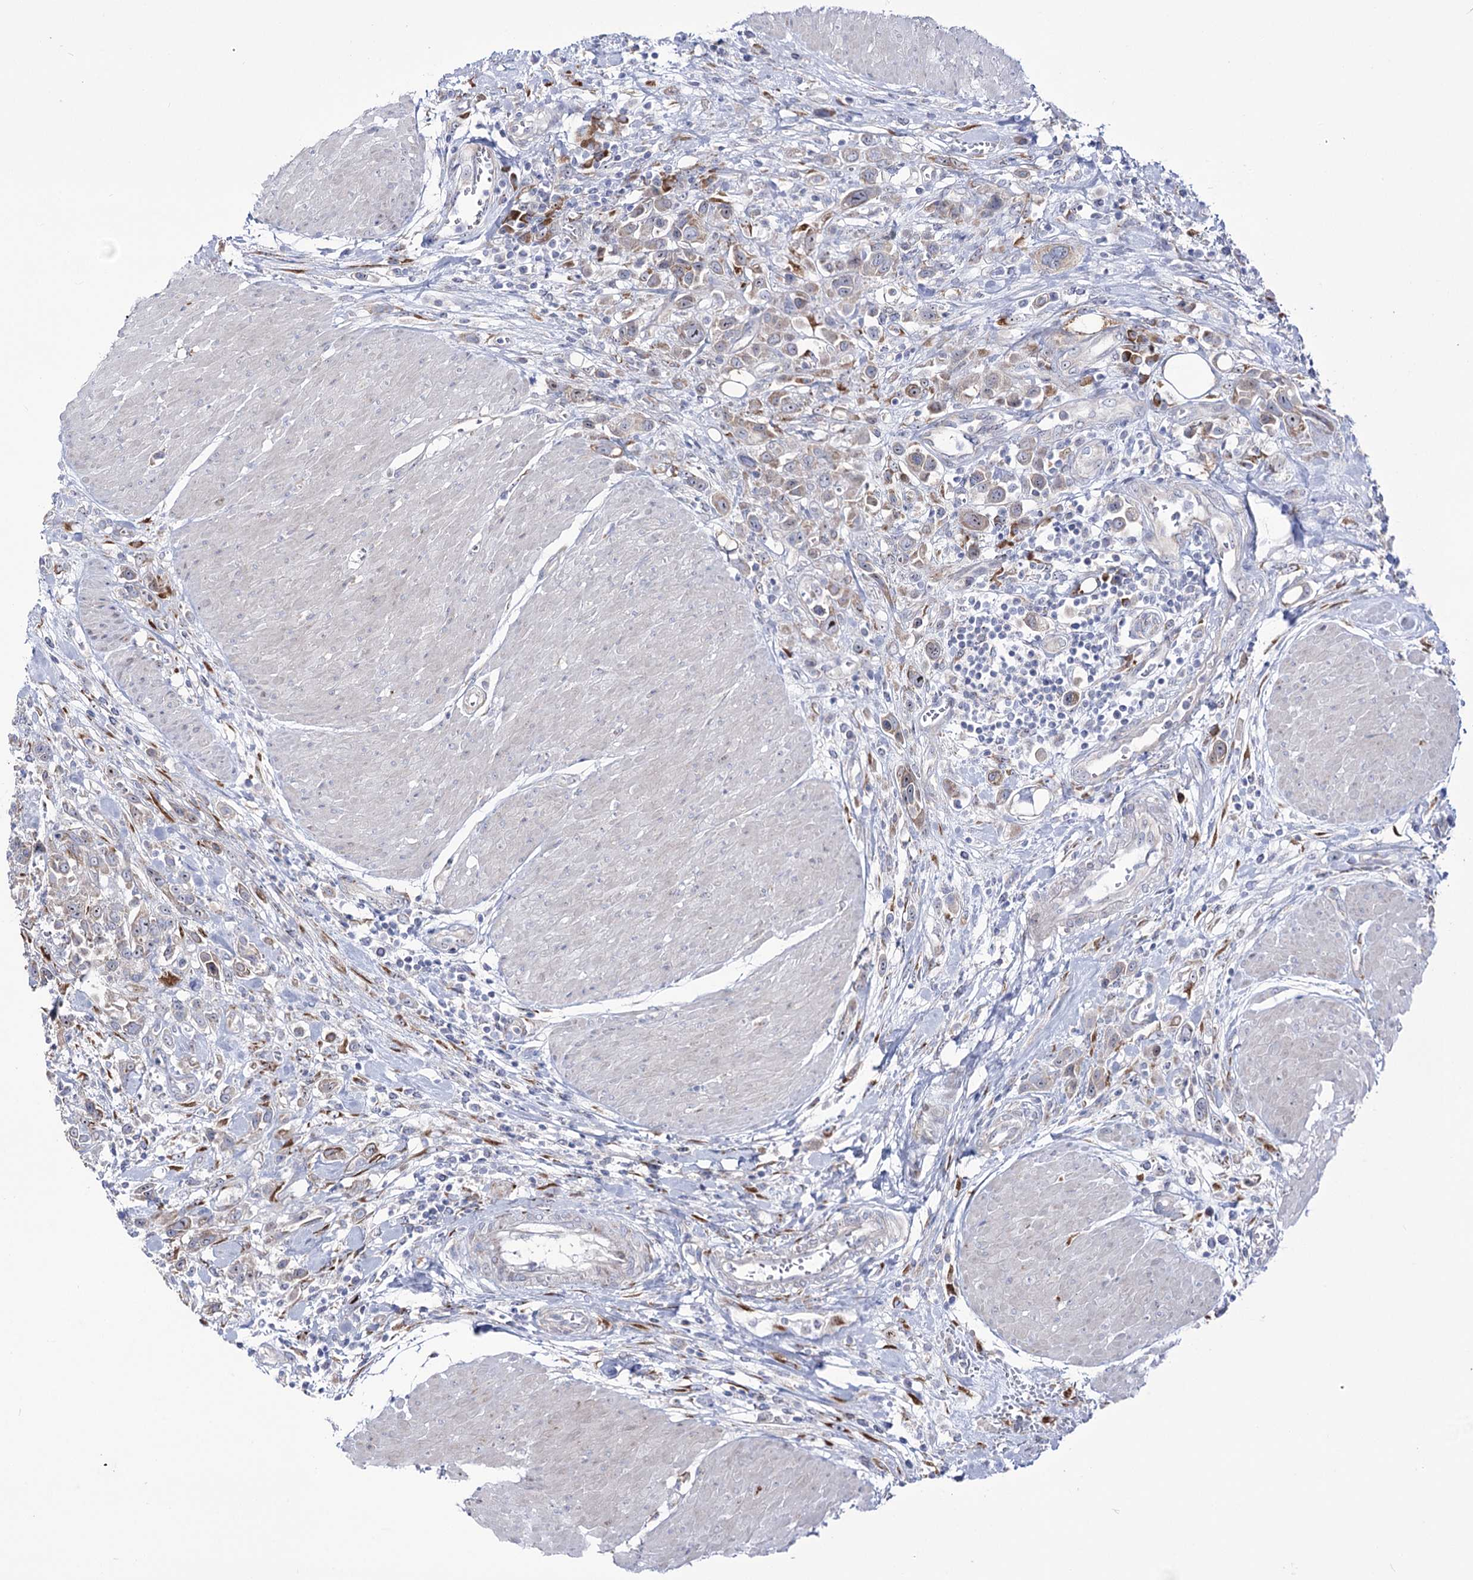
{"staining": {"intensity": "weak", "quantity": "<25%", "location": "cytoplasmic/membranous"}, "tissue": "urothelial cancer", "cell_type": "Tumor cells", "image_type": "cancer", "snomed": [{"axis": "morphology", "description": "Urothelial carcinoma, High grade"}, {"axis": "topography", "description": "Urinary bladder"}], "caption": "IHC image of urothelial carcinoma (high-grade) stained for a protein (brown), which demonstrates no positivity in tumor cells. The staining is performed using DAB brown chromogen with nuclei counter-stained in using hematoxylin.", "gene": "METTL5", "patient": {"sex": "male", "age": 50}}